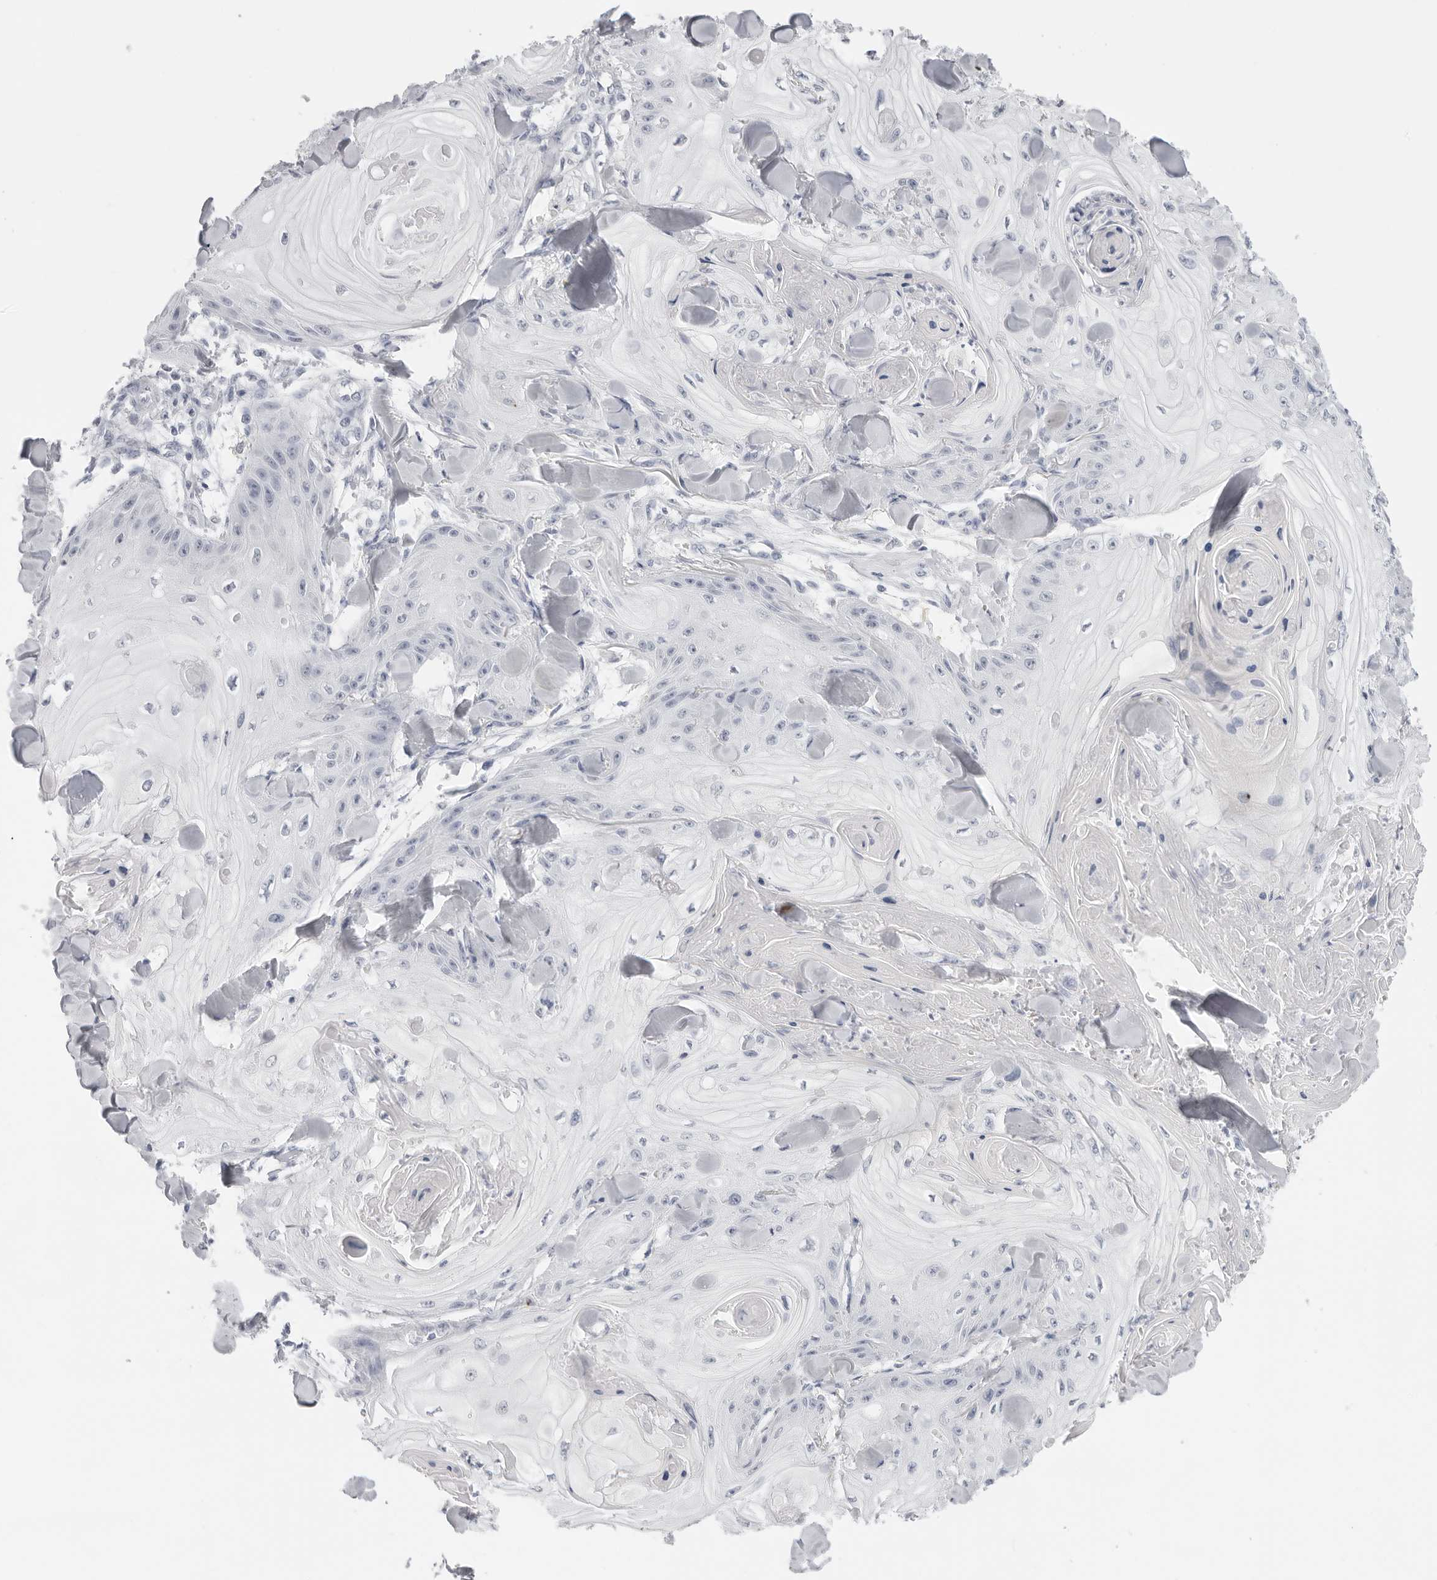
{"staining": {"intensity": "negative", "quantity": "none", "location": "none"}, "tissue": "skin cancer", "cell_type": "Tumor cells", "image_type": "cancer", "snomed": [{"axis": "morphology", "description": "Squamous cell carcinoma, NOS"}, {"axis": "topography", "description": "Skin"}], "caption": "The IHC image has no significant expression in tumor cells of skin cancer tissue.", "gene": "CST5", "patient": {"sex": "male", "age": 74}}